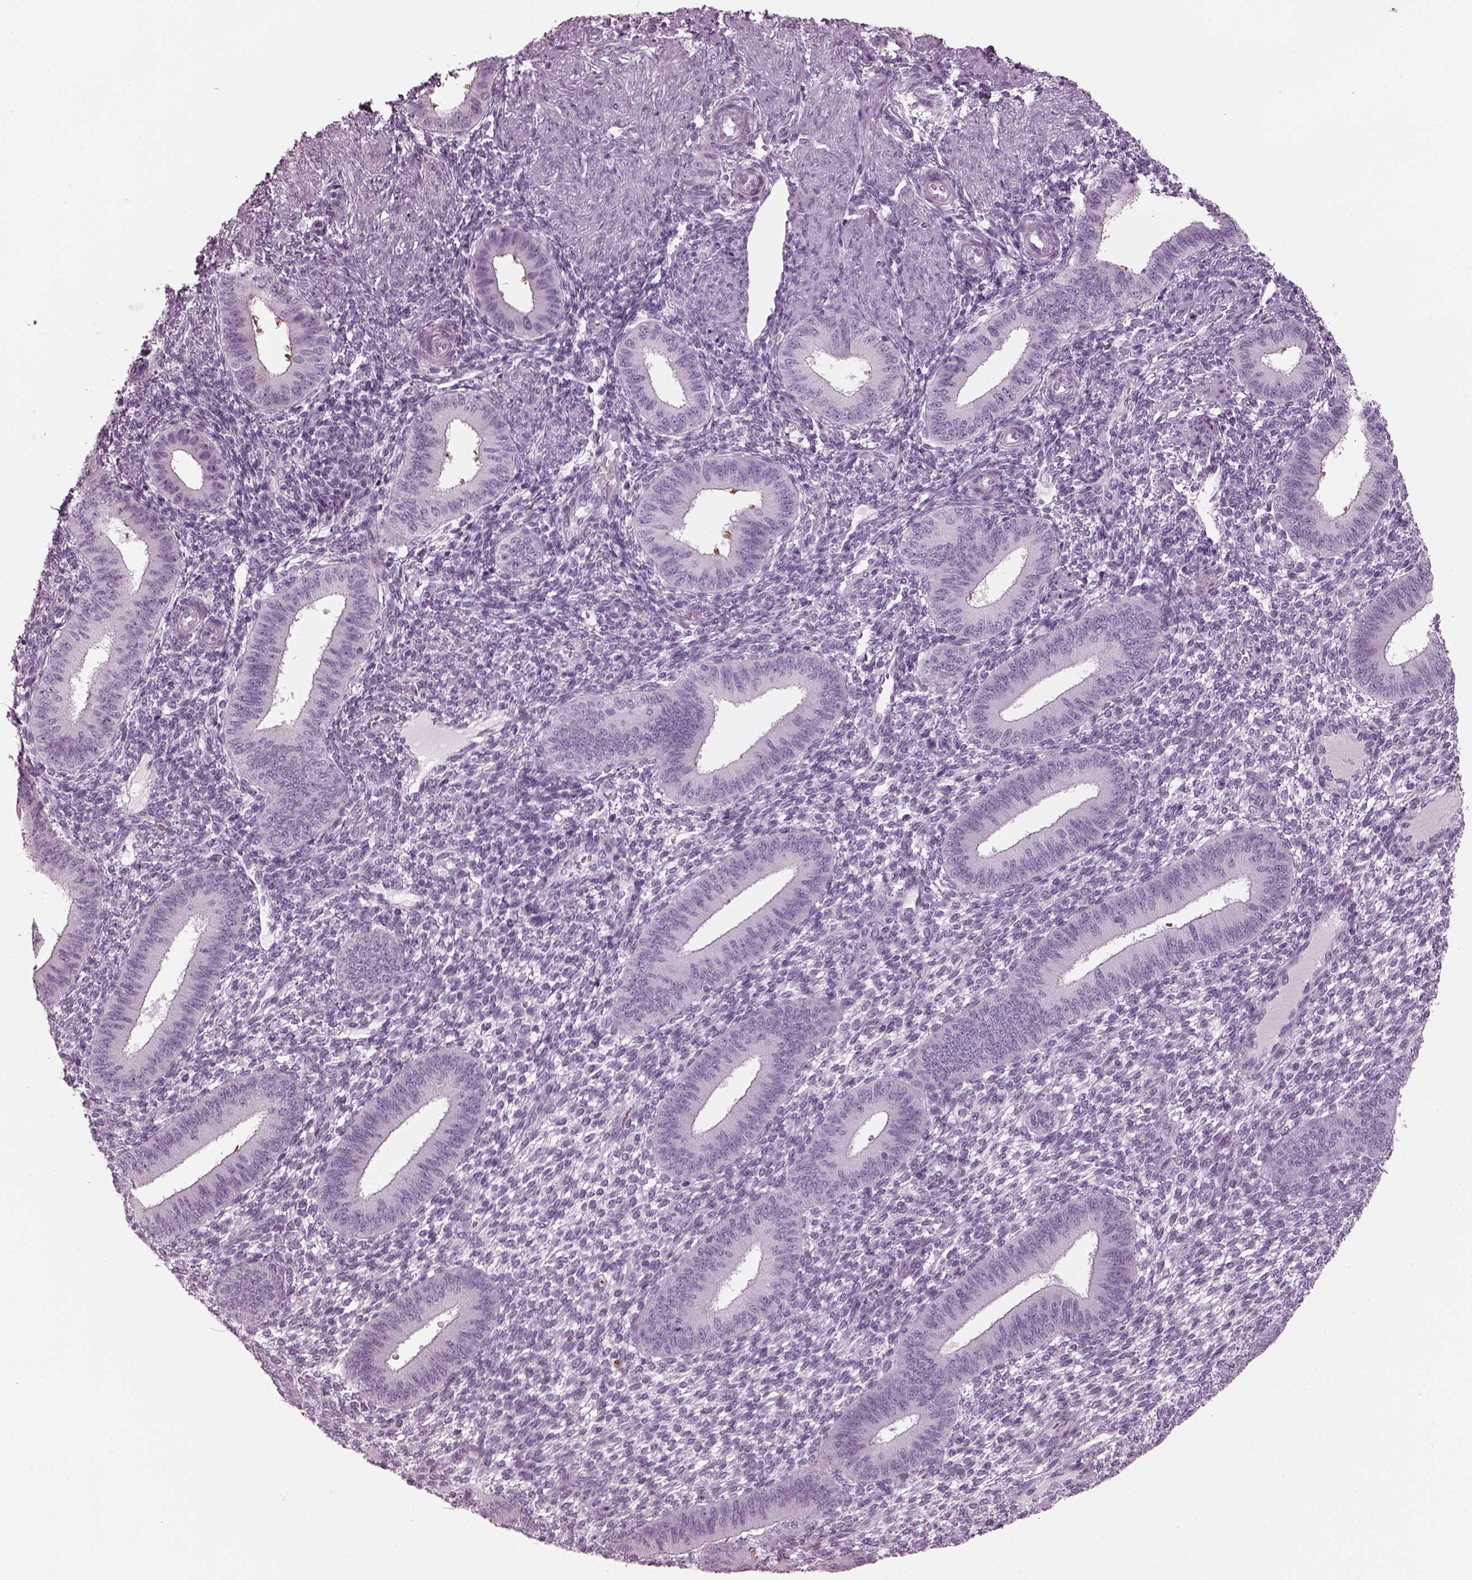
{"staining": {"intensity": "negative", "quantity": "none", "location": "none"}, "tissue": "endometrium", "cell_type": "Cells in endometrial stroma", "image_type": "normal", "snomed": [{"axis": "morphology", "description": "Normal tissue, NOS"}, {"axis": "topography", "description": "Endometrium"}], "caption": "Immunohistochemical staining of unremarkable endometrium shows no significant staining in cells in endometrial stroma. (Brightfield microscopy of DAB (3,3'-diaminobenzidine) immunohistochemistry (IHC) at high magnification).", "gene": "HYDIN", "patient": {"sex": "female", "age": 39}}